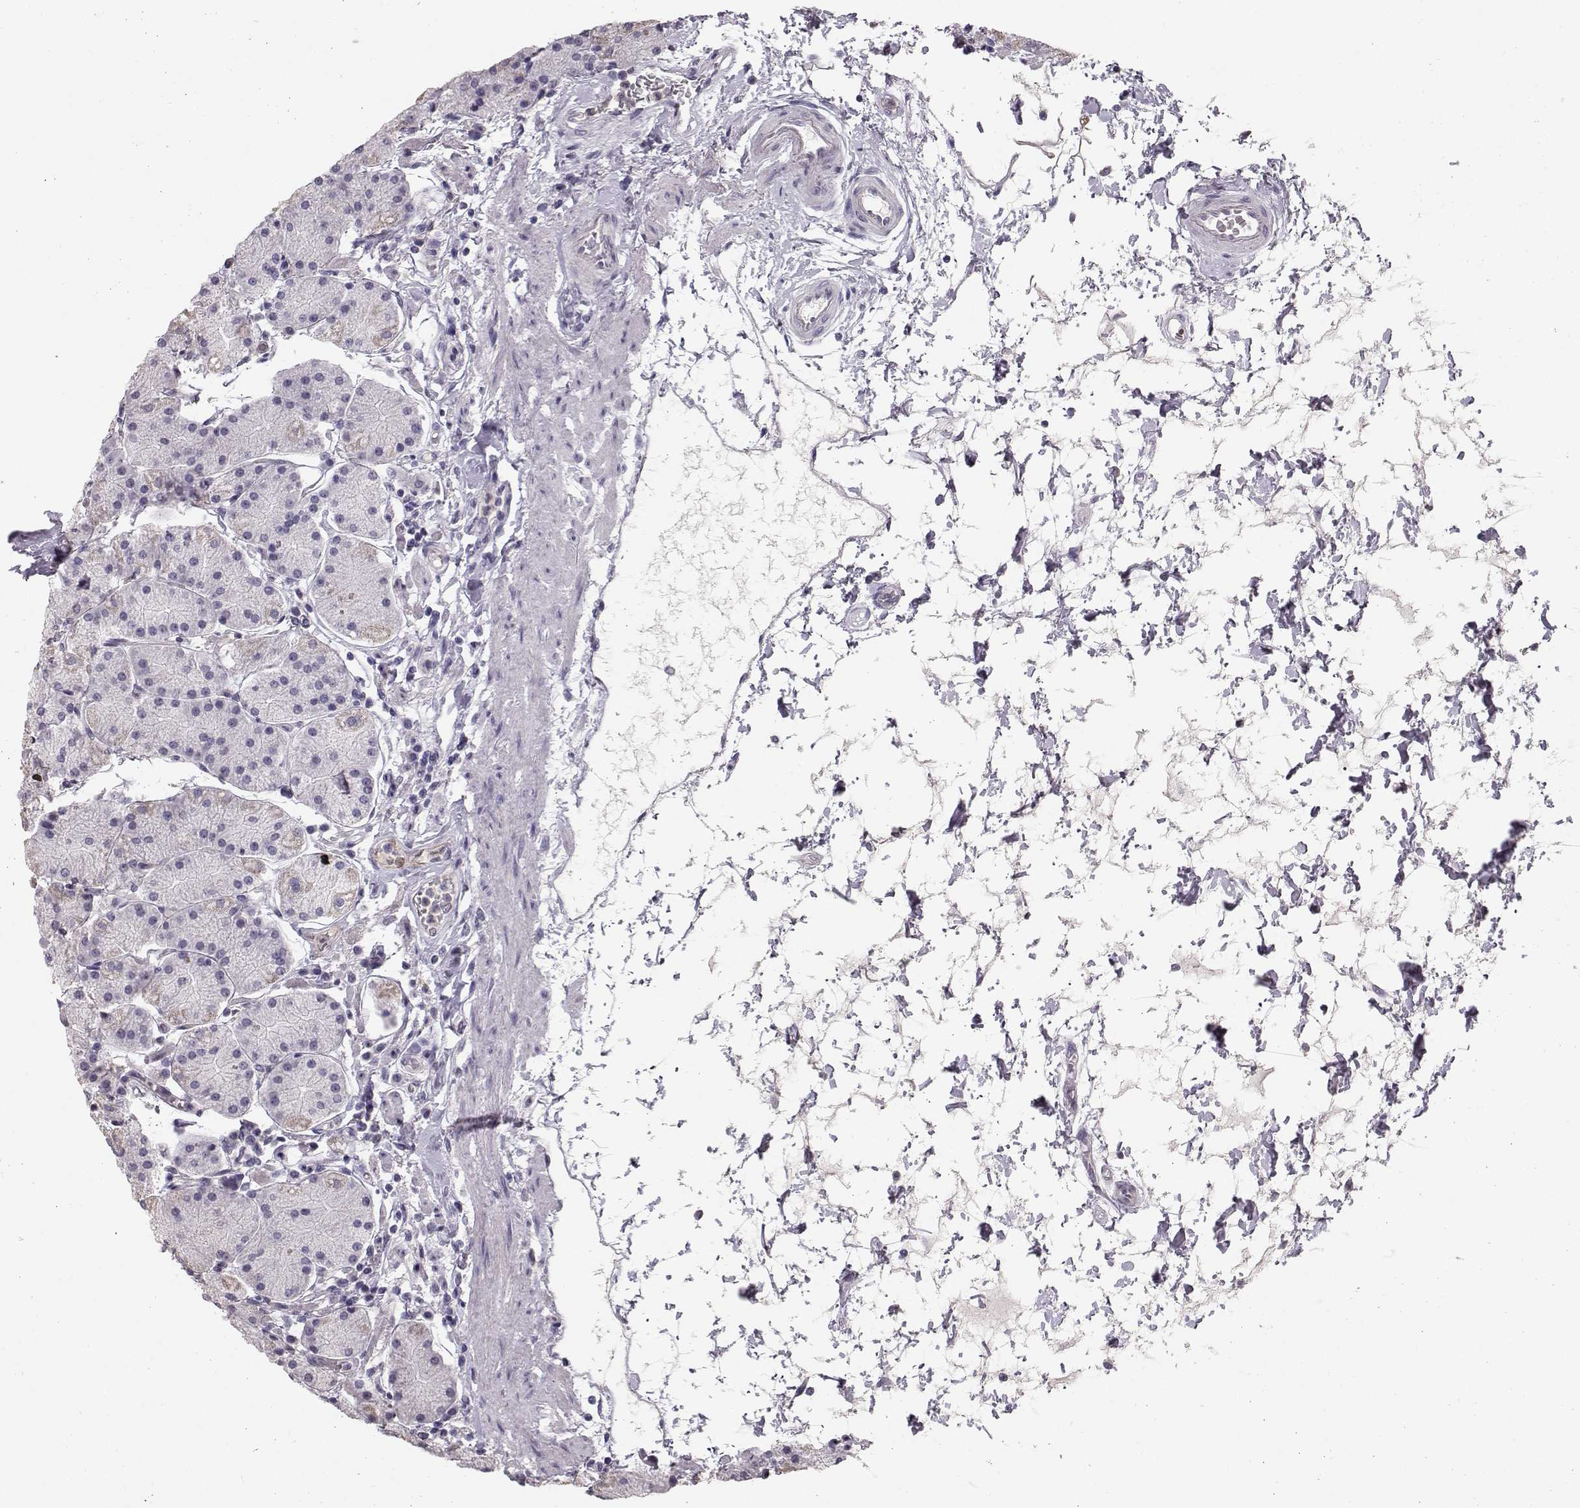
{"staining": {"intensity": "negative", "quantity": "none", "location": "none"}, "tissue": "stomach", "cell_type": "Glandular cells", "image_type": "normal", "snomed": [{"axis": "morphology", "description": "Normal tissue, NOS"}, {"axis": "topography", "description": "Stomach"}], "caption": "DAB (3,3'-diaminobenzidine) immunohistochemical staining of benign stomach exhibits no significant staining in glandular cells. Nuclei are stained in blue.", "gene": "POU1F1", "patient": {"sex": "male", "age": 54}}